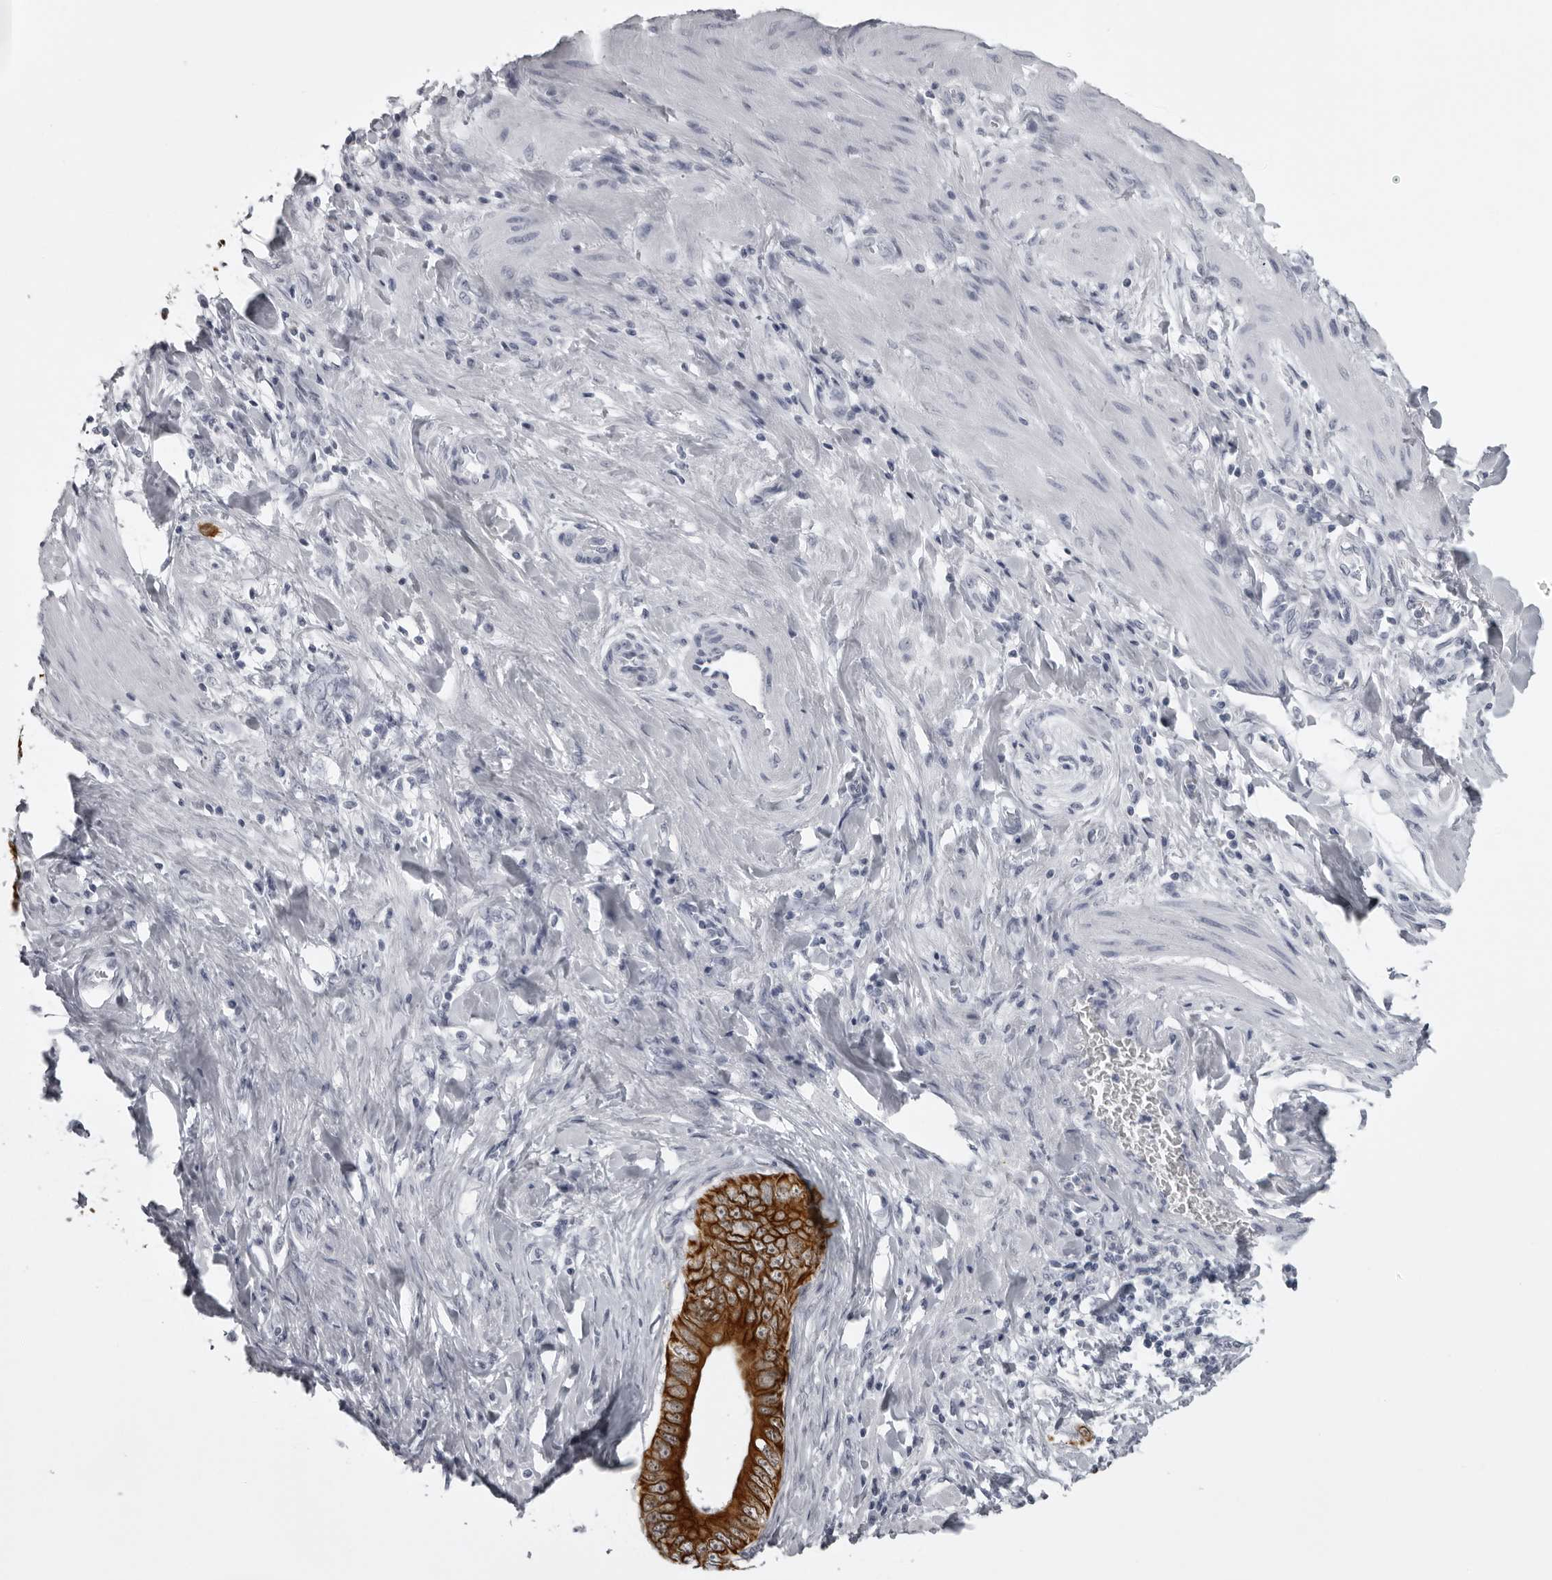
{"staining": {"intensity": "strong", "quantity": ">75%", "location": "cytoplasmic/membranous"}, "tissue": "pancreatic cancer", "cell_type": "Tumor cells", "image_type": "cancer", "snomed": [{"axis": "morphology", "description": "Normal tissue, NOS"}, {"axis": "topography", "description": "Lymph node"}], "caption": "Immunohistochemistry (IHC) of human pancreatic cancer shows high levels of strong cytoplasmic/membranous positivity in about >75% of tumor cells.", "gene": "UROD", "patient": {"sex": "male", "age": 50}}